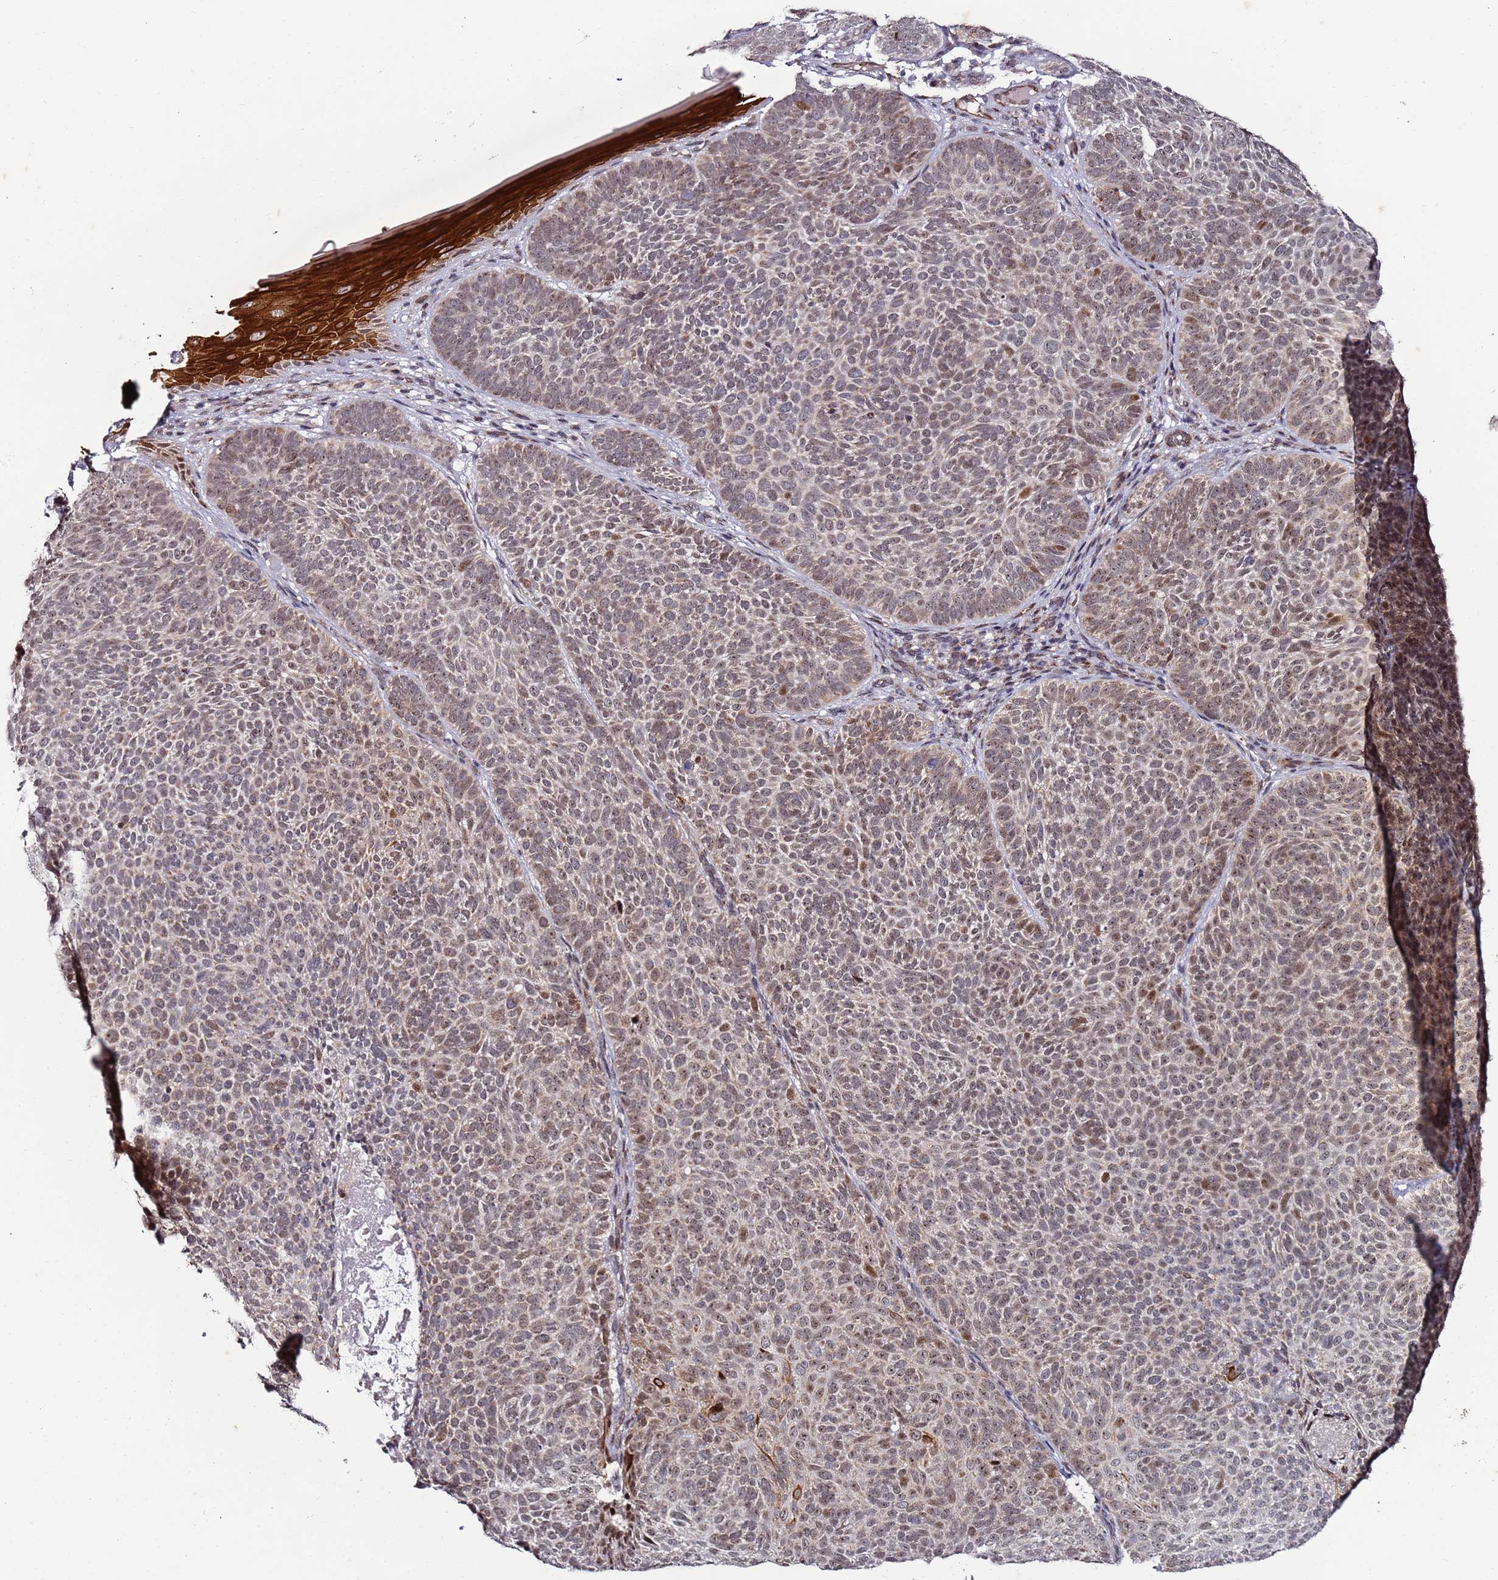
{"staining": {"intensity": "moderate", "quantity": "25%-75%", "location": "nuclear"}, "tissue": "skin cancer", "cell_type": "Tumor cells", "image_type": "cancer", "snomed": [{"axis": "morphology", "description": "Basal cell carcinoma"}, {"axis": "topography", "description": "Skin"}], "caption": "Human skin cancer (basal cell carcinoma) stained for a protein (brown) shows moderate nuclear positive staining in approximately 25%-75% of tumor cells.", "gene": "TP53AIP1", "patient": {"sex": "male", "age": 85}}